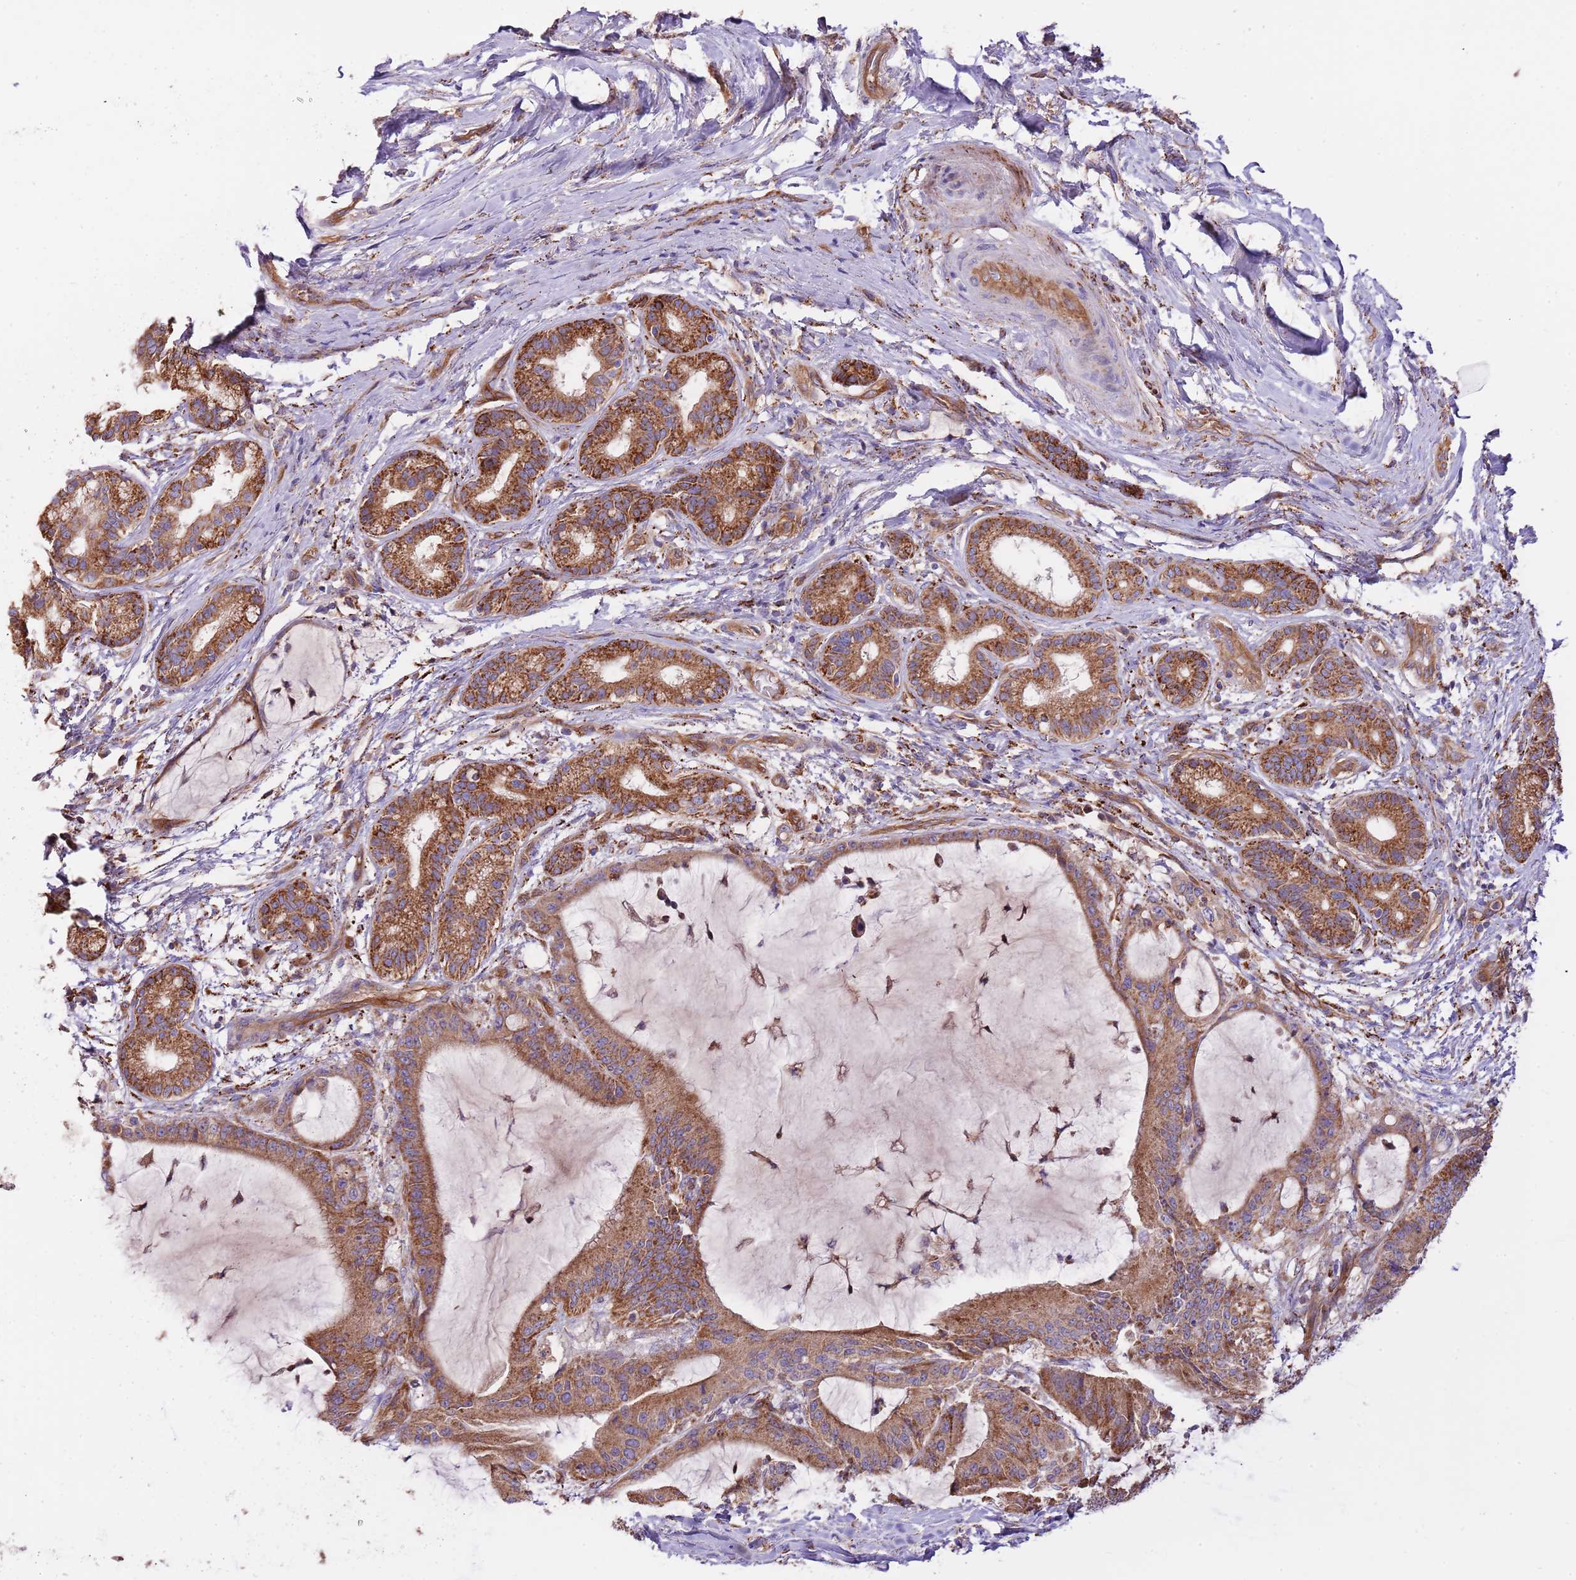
{"staining": {"intensity": "strong", "quantity": ">75%", "location": "cytoplasmic/membranous"}, "tissue": "liver cancer", "cell_type": "Tumor cells", "image_type": "cancer", "snomed": [{"axis": "morphology", "description": "Normal tissue, NOS"}, {"axis": "morphology", "description": "Cholangiocarcinoma"}, {"axis": "topography", "description": "Liver"}, {"axis": "topography", "description": "Peripheral nerve tissue"}], "caption": "Liver cholangiocarcinoma tissue demonstrates strong cytoplasmic/membranous expression in about >75% of tumor cells", "gene": "DOCK6", "patient": {"sex": "female", "age": 73}}